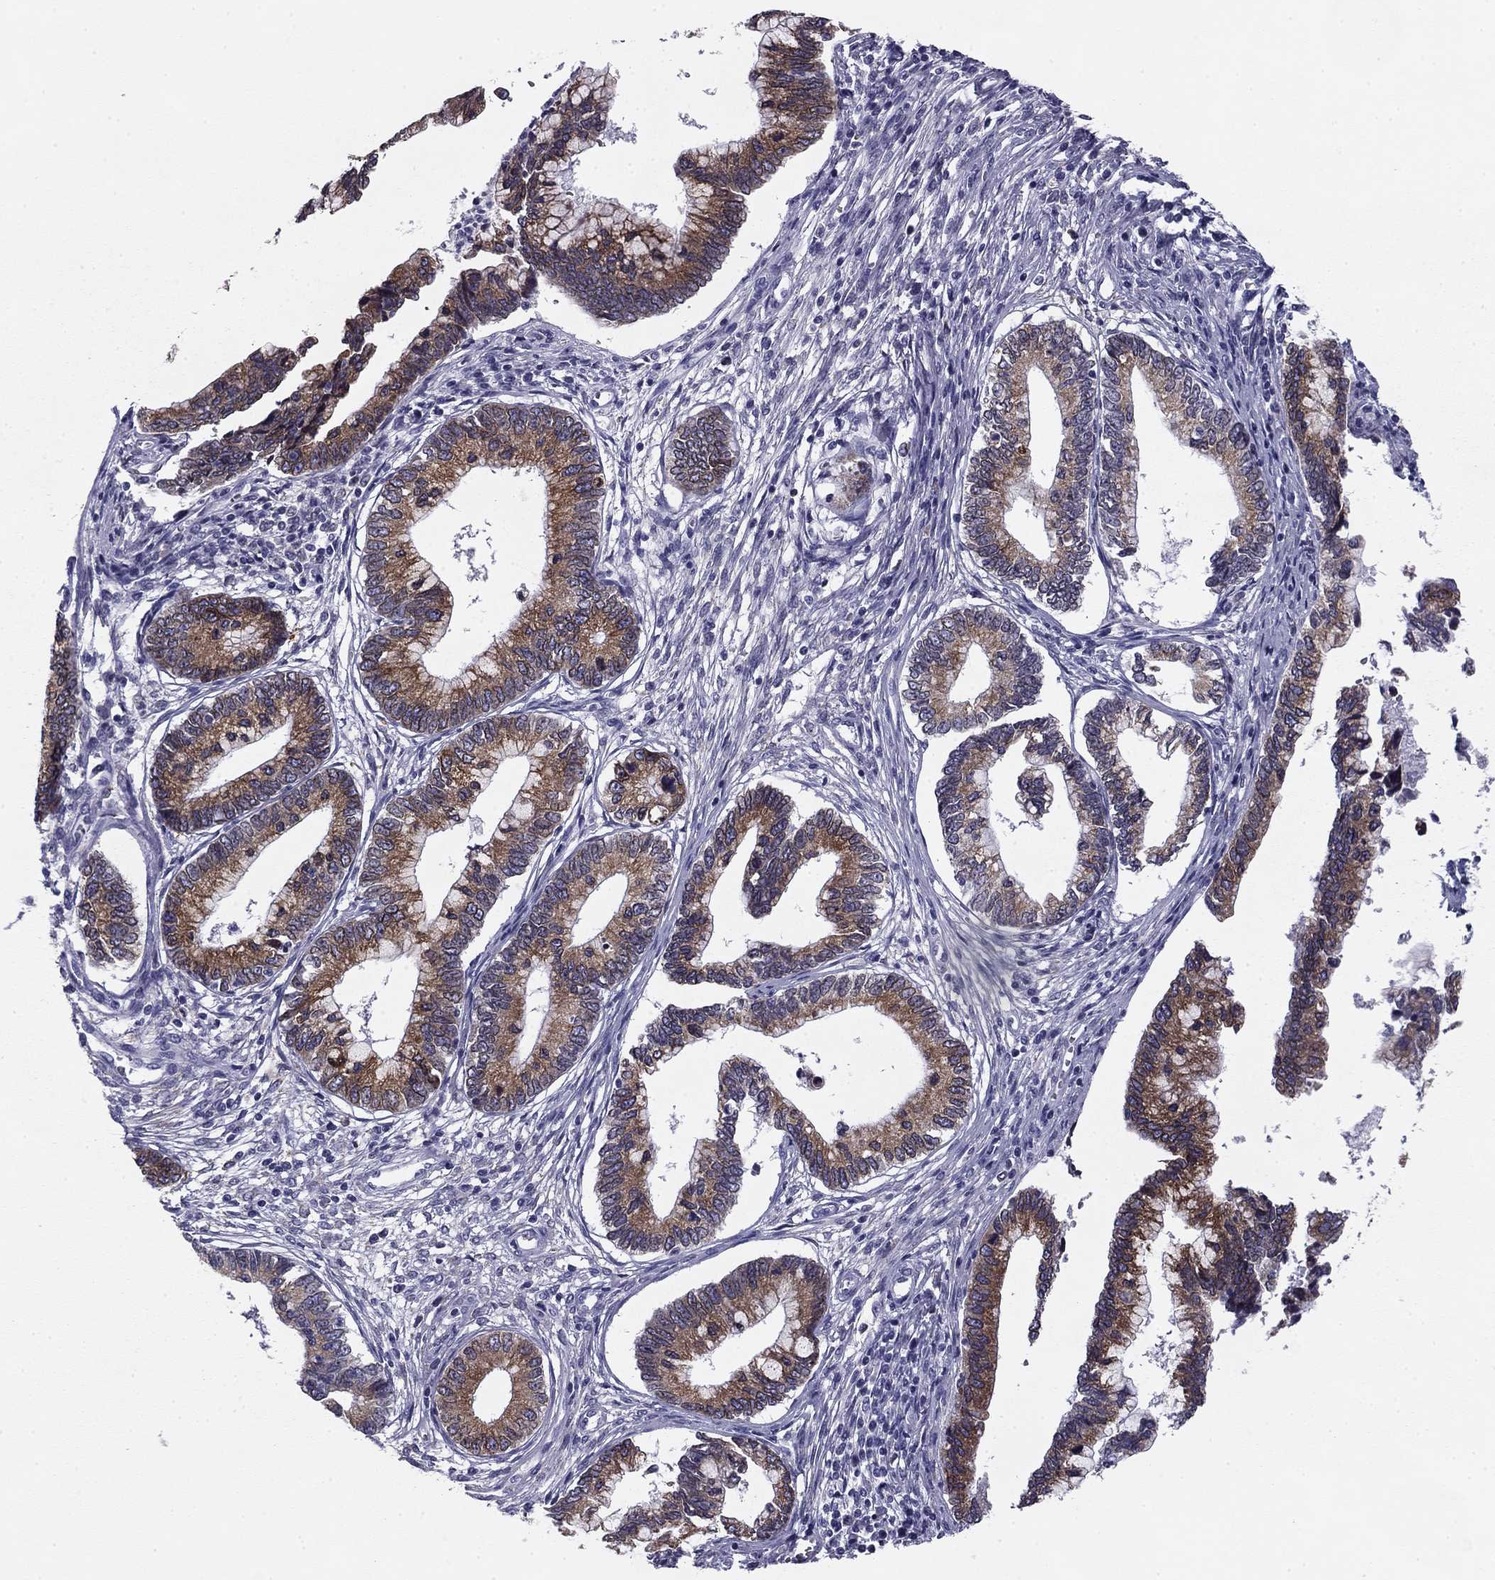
{"staining": {"intensity": "strong", "quantity": "25%-75%", "location": "cytoplasmic/membranous"}, "tissue": "cervical cancer", "cell_type": "Tumor cells", "image_type": "cancer", "snomed": [{"axis": "morphology", "description": "Adenocarcinoma, NOS"}, {"axis": "topography", "description": "Cervix"}], "caption": "Strong cytoplasmic/membranous protein staining is present in about 25%-75% of tumor cells in cervical cancer.", "gene": "TMED3", "patient": {"sex": "female", "age": 44}}